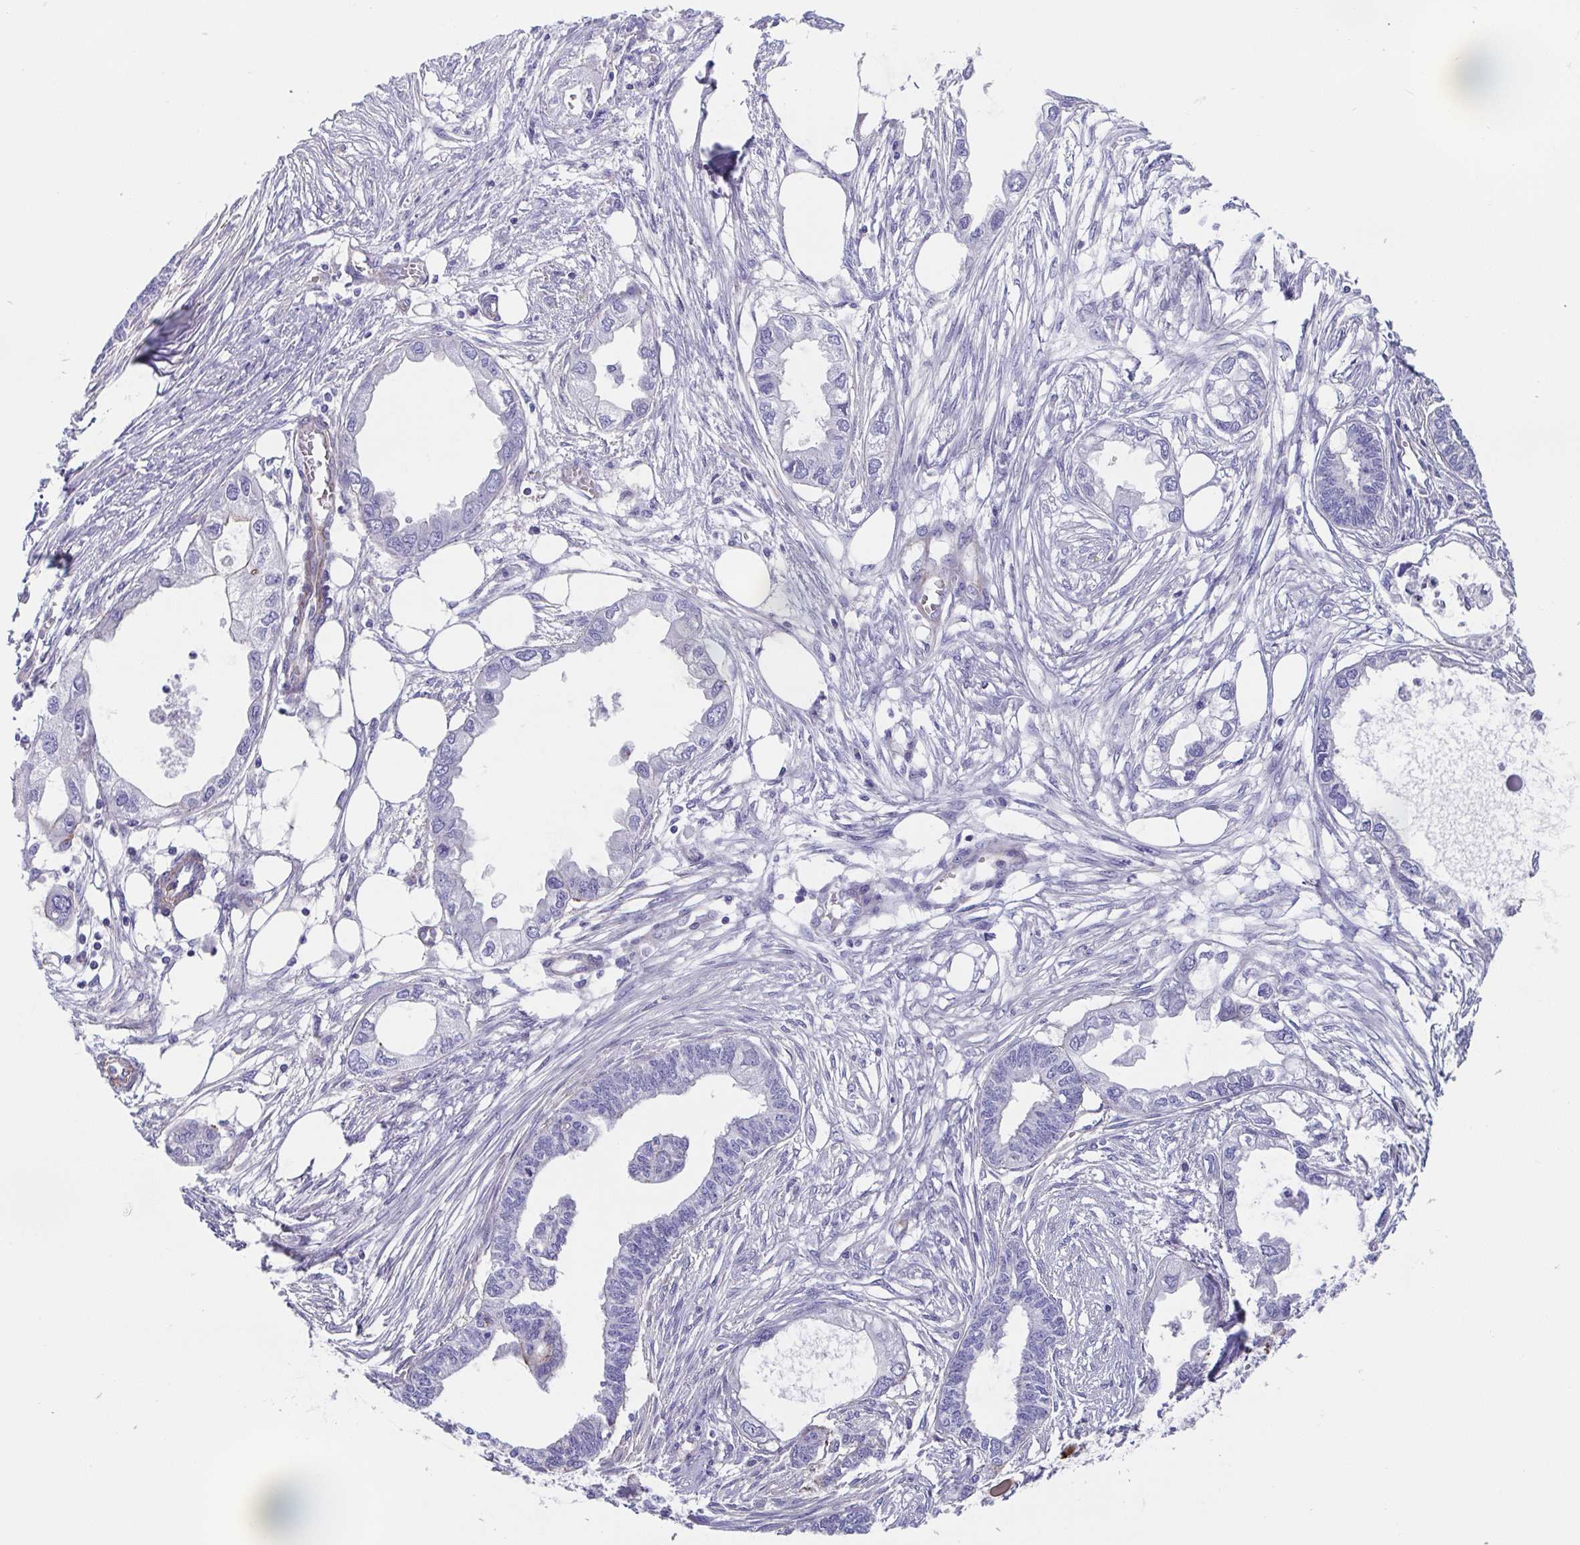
{"staining": {"intensity": "negative", "quantity": "none", "location": "none"}, "tissue": "endometrial cancer", "cell_type": "Tumor cells", "image_type": "cancer", "snomed": [{"axis": "morphology", "description": "Adenocarcinoma, NOS"}, {"axis": "morphology", "description": "Adenocarcinoma, metastatic, NOS"}, {"axis": "topography", "description": "Adipose tissue"}, {"axis": "topography", "description": "Endometrium"}], "caption": "Tumor cells show no significant staining in endometrial cancer.", "gene": "TRAM2", "patient": {"sex": "female", "age": 67}}